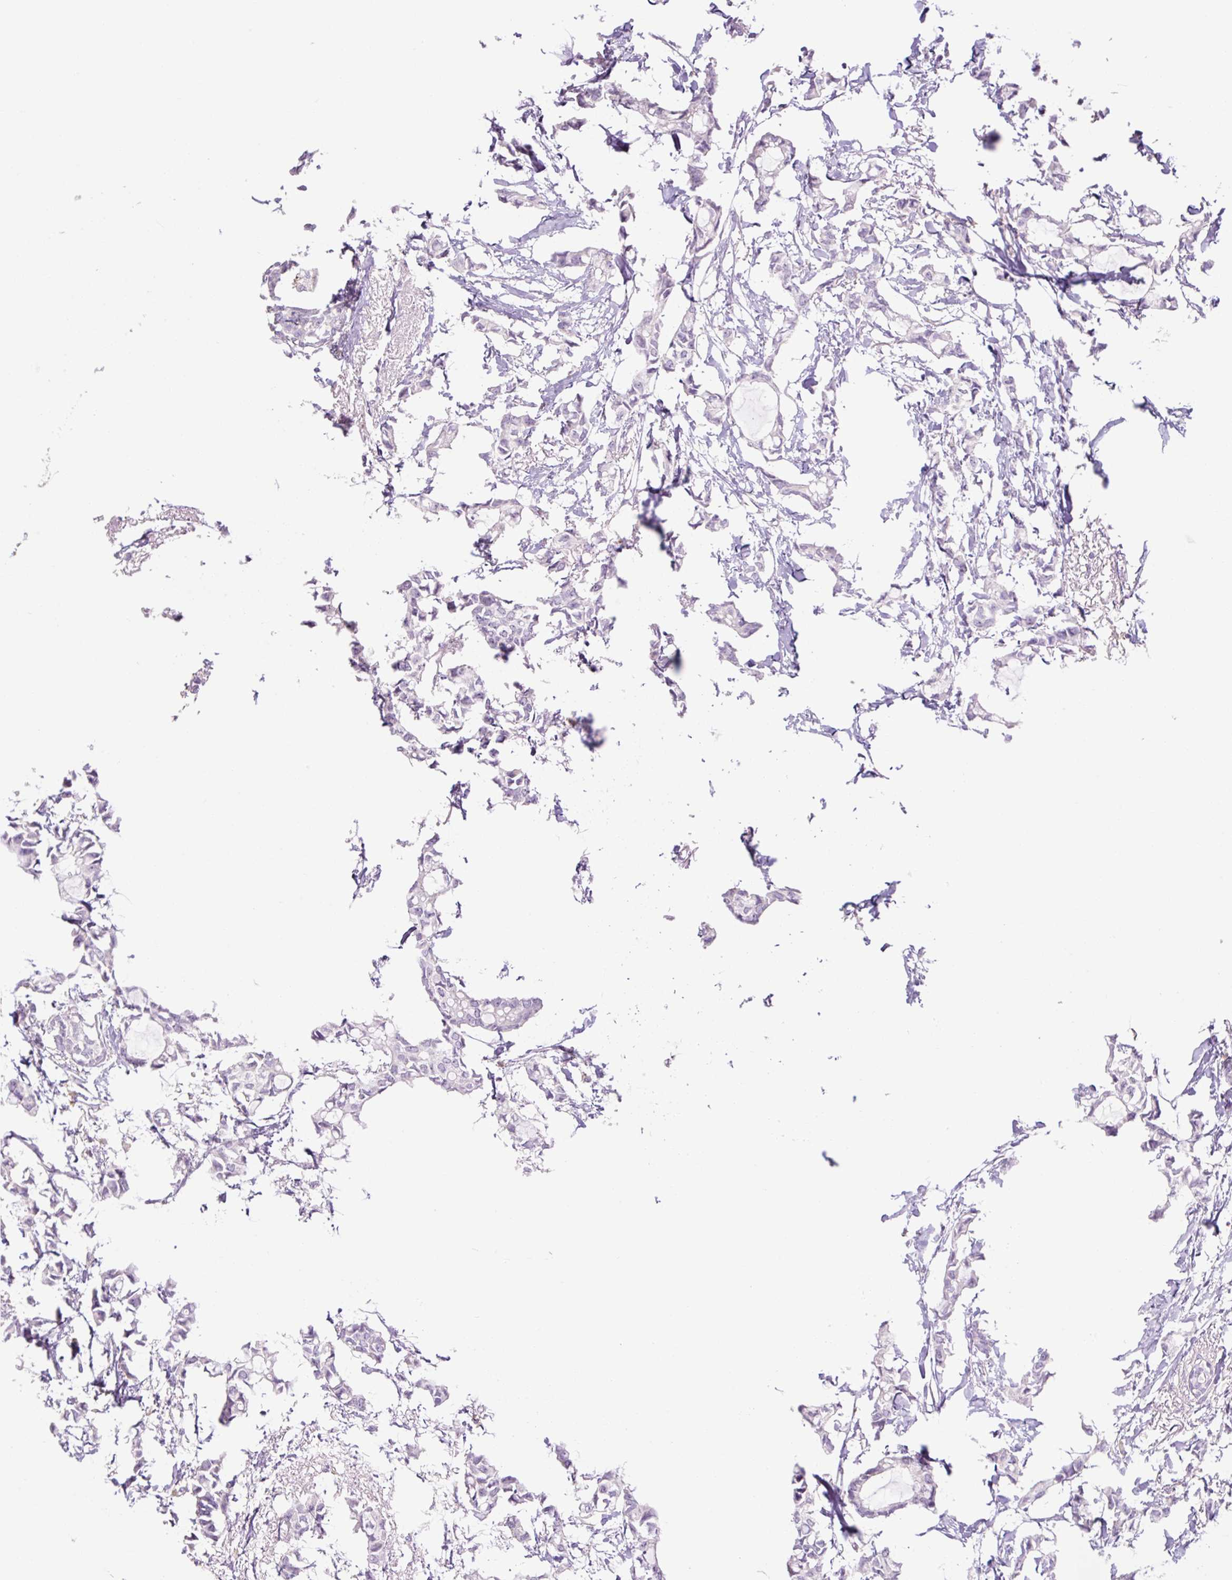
{"staining": {"intensity": "negative", "quantity": "none", "location": "none"}, "tissue": "breast cancer", "cell_type": "Tumor cells", "image_type": "cancer", "snomed": [{"axis": "morphology", "description": "Duct carcinoma"}, {"axis": "topography", "description": "Breast"}], "caption": "A histopathology image of human breast cancer is negative for staining in tumor cells.", "gene": "GRID2", "patient": {"sex": "female", "age": 73}}